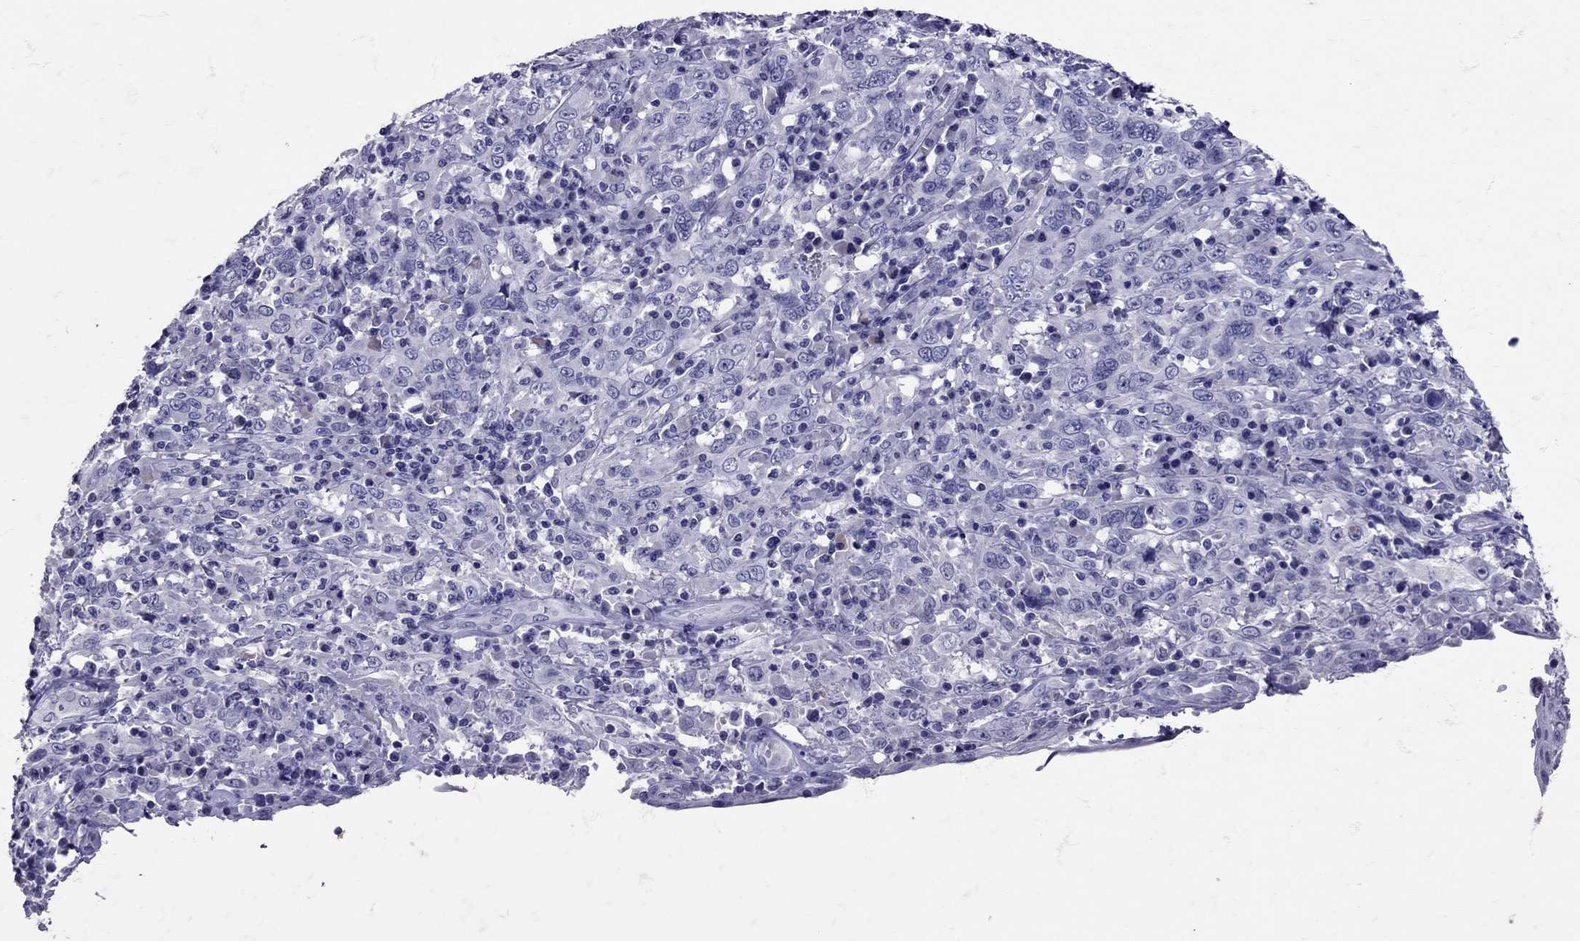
{"staining": {"intensity": "negative", "quantity": "none", "location": "none"}, "tissue": "cervical cancer", "cell_type": "Tumor cells", "image_type": "cancer", "snomed": [{"axis": "morphology", "description": "Squamous cell carcinoma, NOS"}, {"axis": "topography", "description": "Cervix"}], "caption": "Immunohistochemical staining of cervical cancer (squamous cell carcinoma) displays no significant staining in tumor cells.", "gene": "SST", "patient": {"sex": "female", "age": 46}}